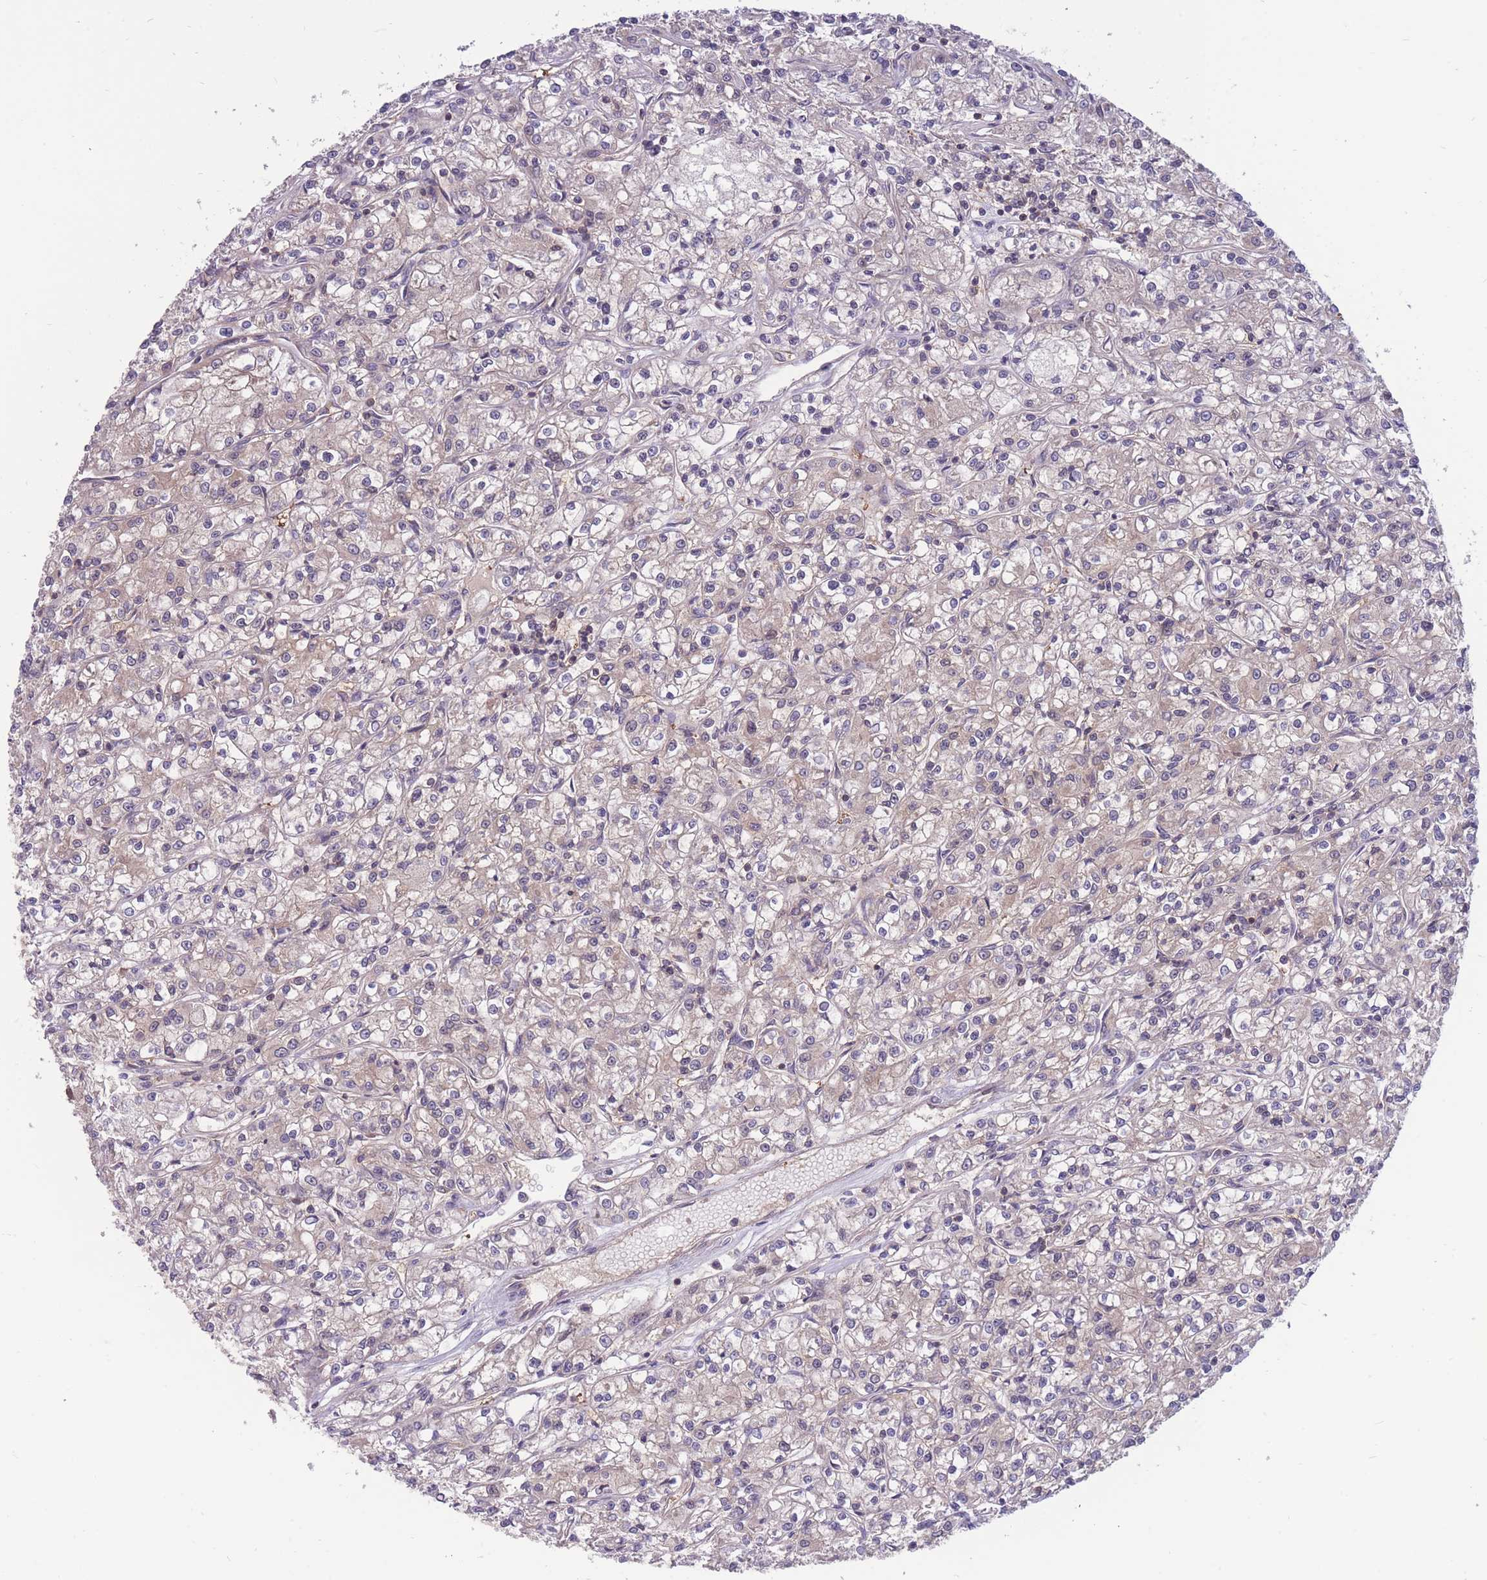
{"staining": {"intensity": "negative", "quantity": "none", "location": "none"}, "tissue": "renal cancer", "cell_type": "Tumor cells", "image_type": "cancer", "snomed": [{"axis": "morphology", "description": "Adenocarcinoma, NOS"}, {"axis": "topography", "description": "Kidney"}], "caption": "Image shows no protein expression in tumor cells of adenocarcinoma (renal) tissue.", "gene": "UBE2N", "patient": {"sex": "female", "age": 59}}